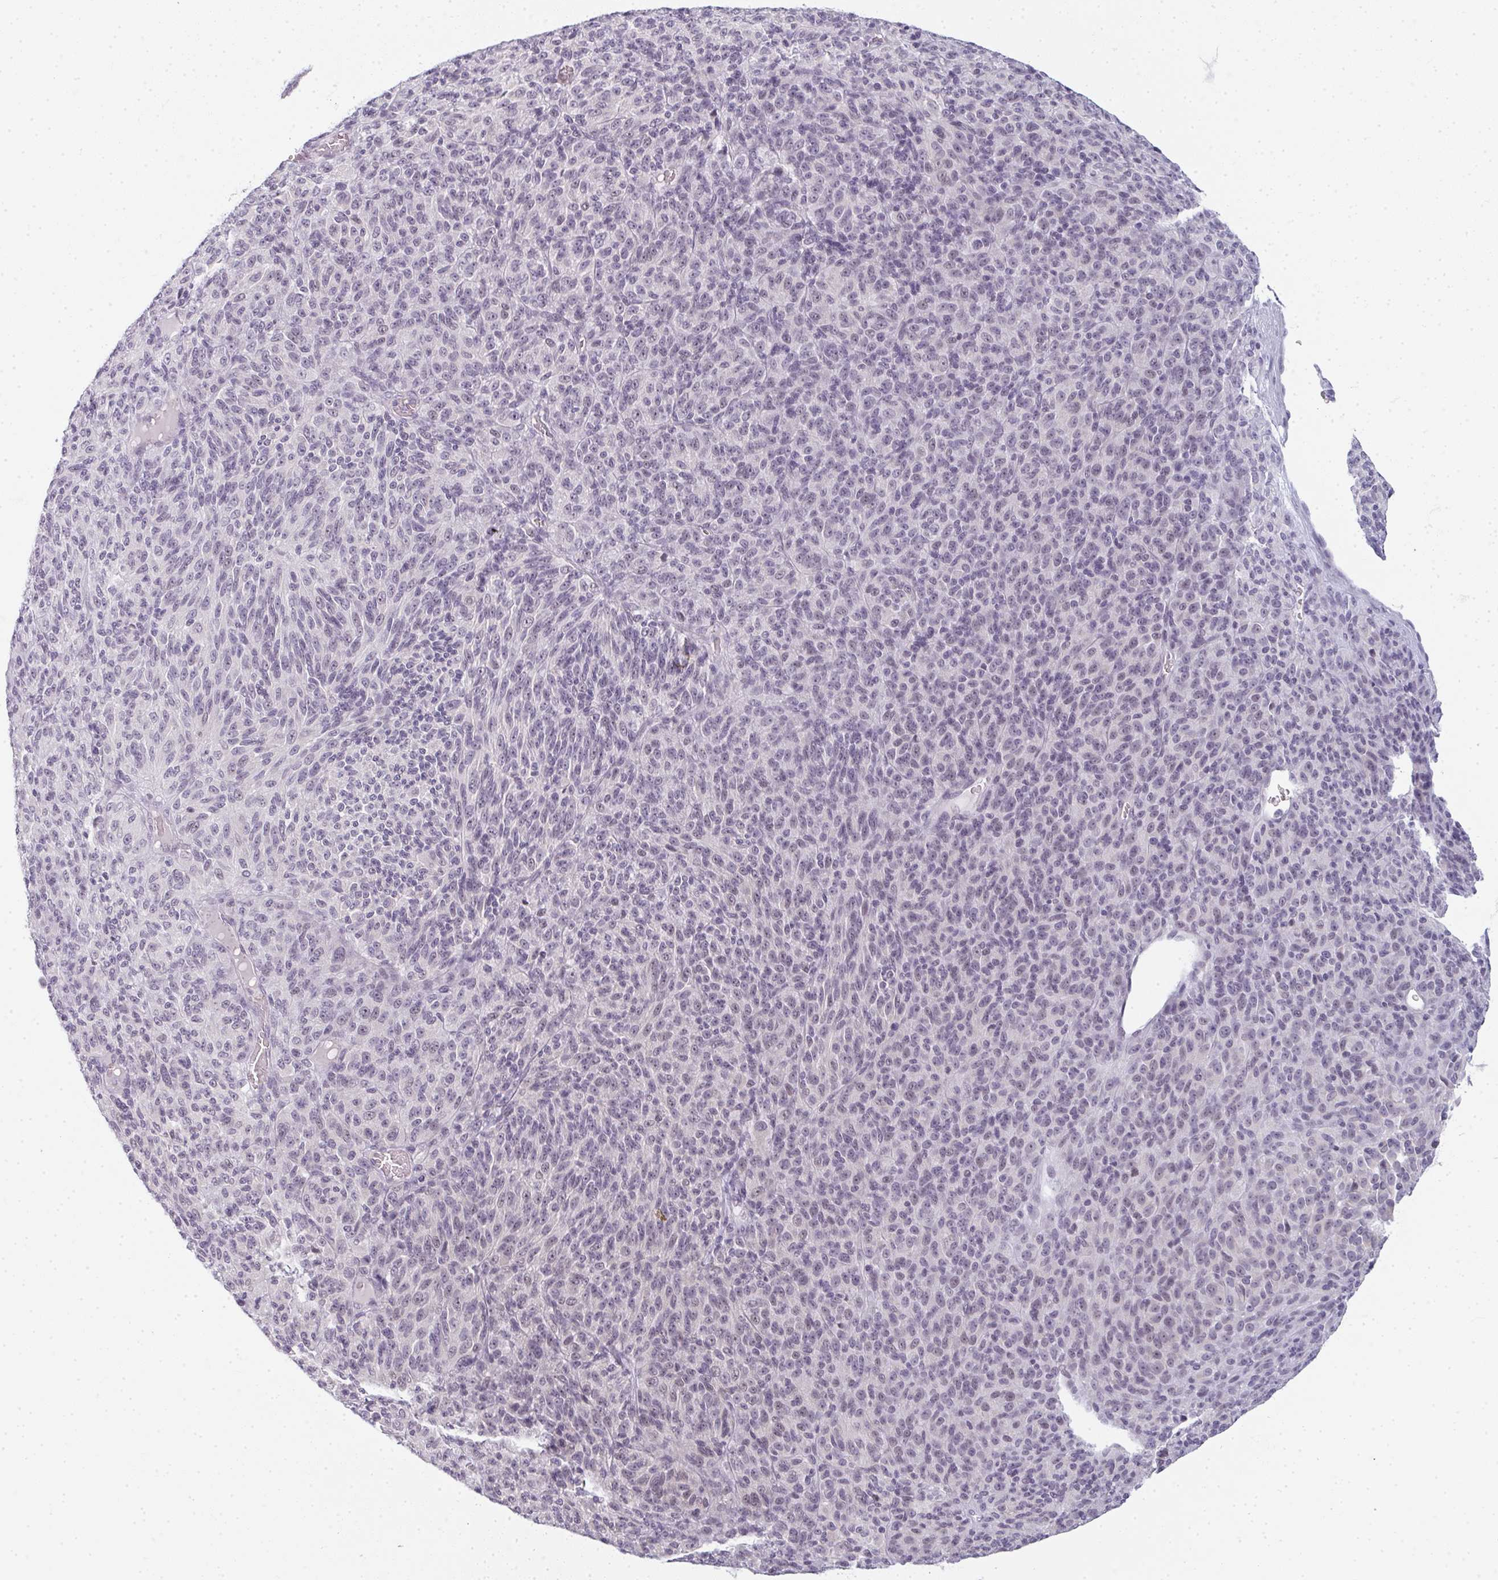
{"staining": {"intensity": "weak", "quantity": "<25%", "location": "nuclear"}, "tissue": "melanoma", "cell_type": "Tumor cells", "image_type": "cancer", "snomed": [{"axis": "morphology", "description": "Malignant melanoma, Metastatic site"}, {"axis": "topography", "description": "Brain"}], "caption": "The histopathology image shows no significant positivity in tumor cells of malignant melanoma (metastatic site).", "gene": "RBBP6", "patient": {"sex": "female", "age": 56}}